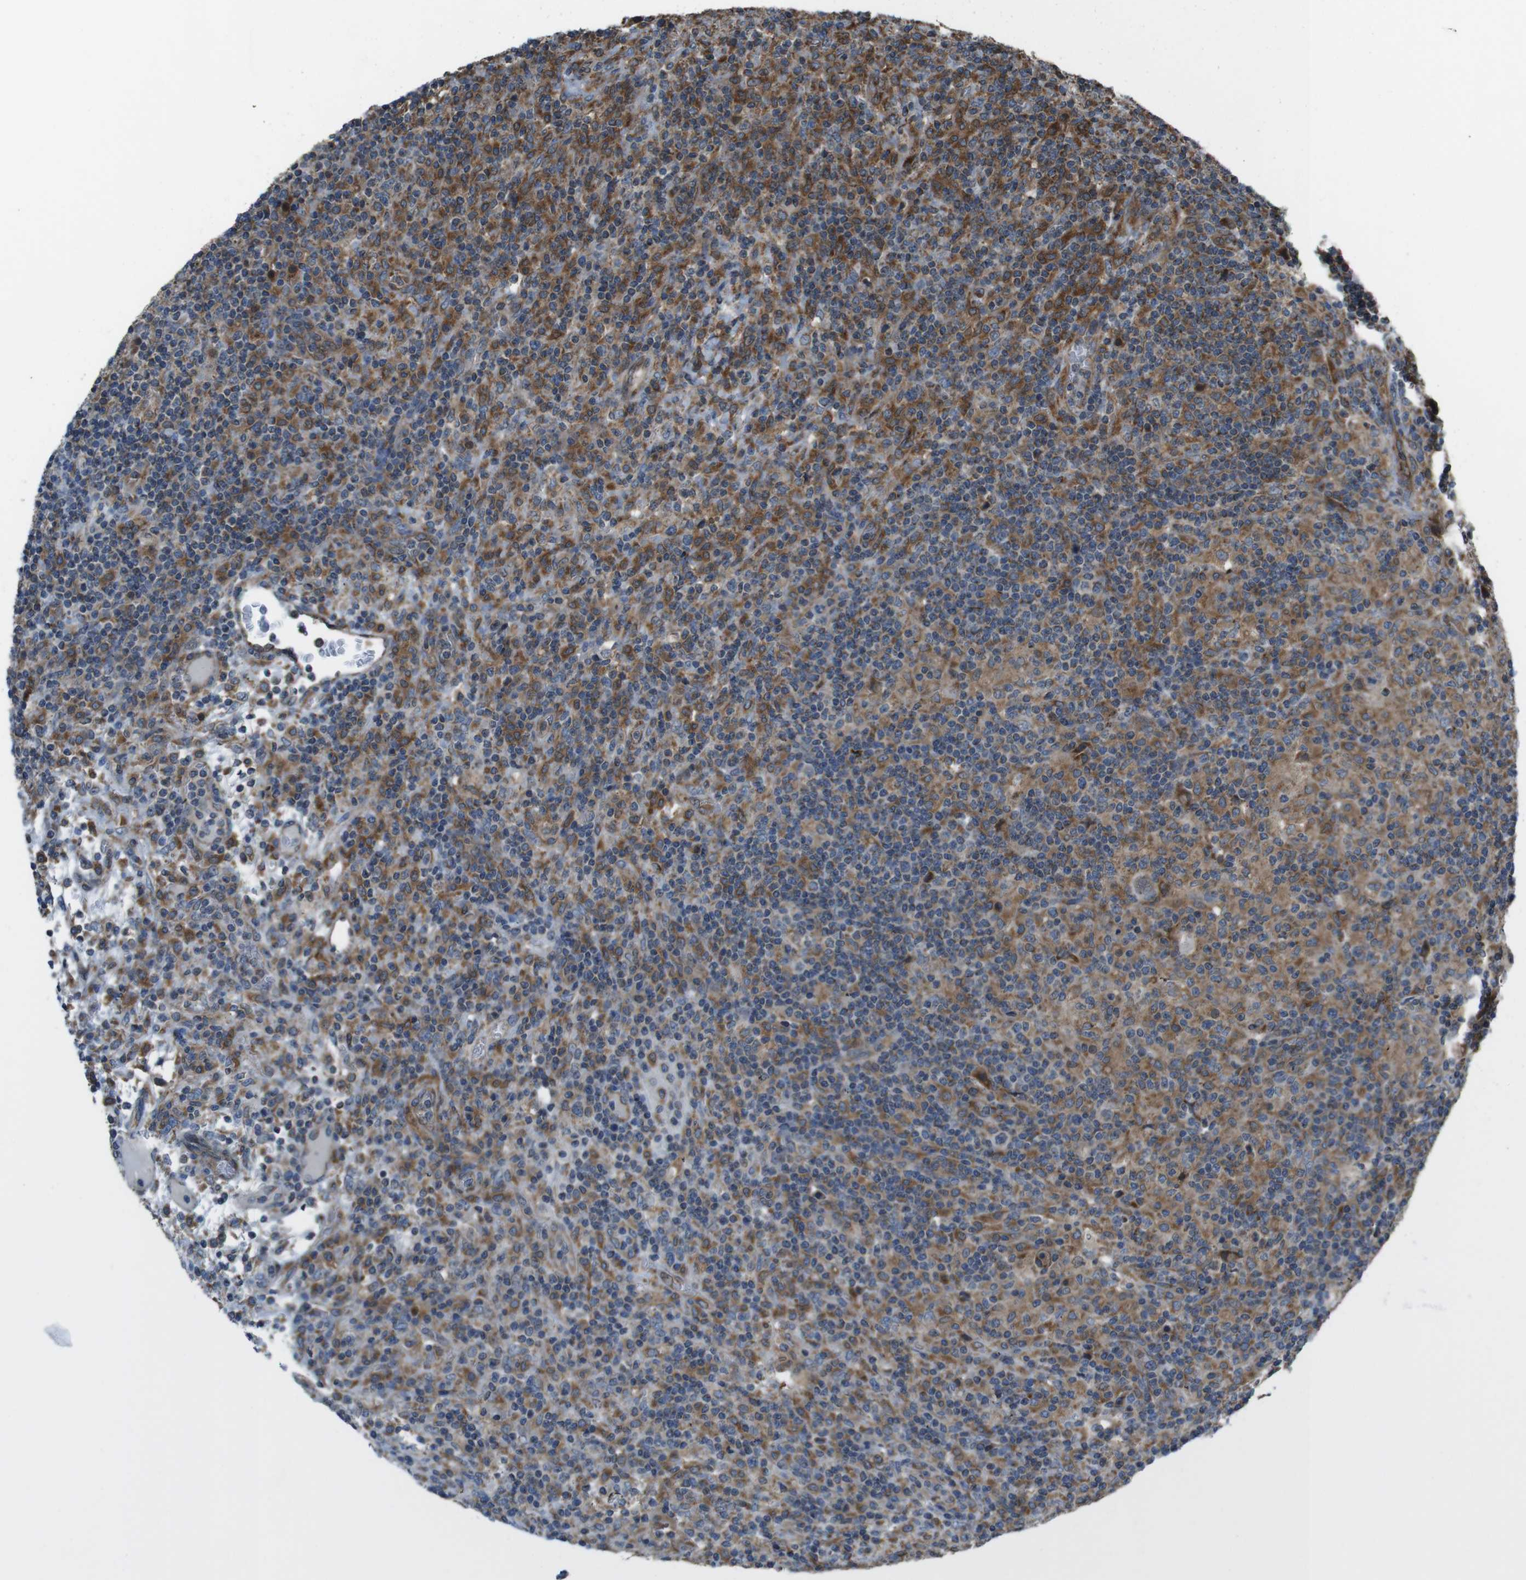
{"staining": {"intensity": "moderate", "quantity": "25%-75%", "location": "cytoplasmic/membranous"}, "tissue": "lymphoma", "cell_type": "Tumor cells", "image_type": "cancer", "snomed": [{"axis": "morphology", "description": "Hodgkin's disease, NOS"}, {"axis": "topography", "description": "Lymph node"}], "caption": "Immunohistochemical staining of human Hodgkin's disease demonstrates moderate cytoplasmic/membranous protein positivity in about 25%-75% of tumor cells.", "gene": "GIMAP8", "patient": {"sex": "male", "age": 70}}